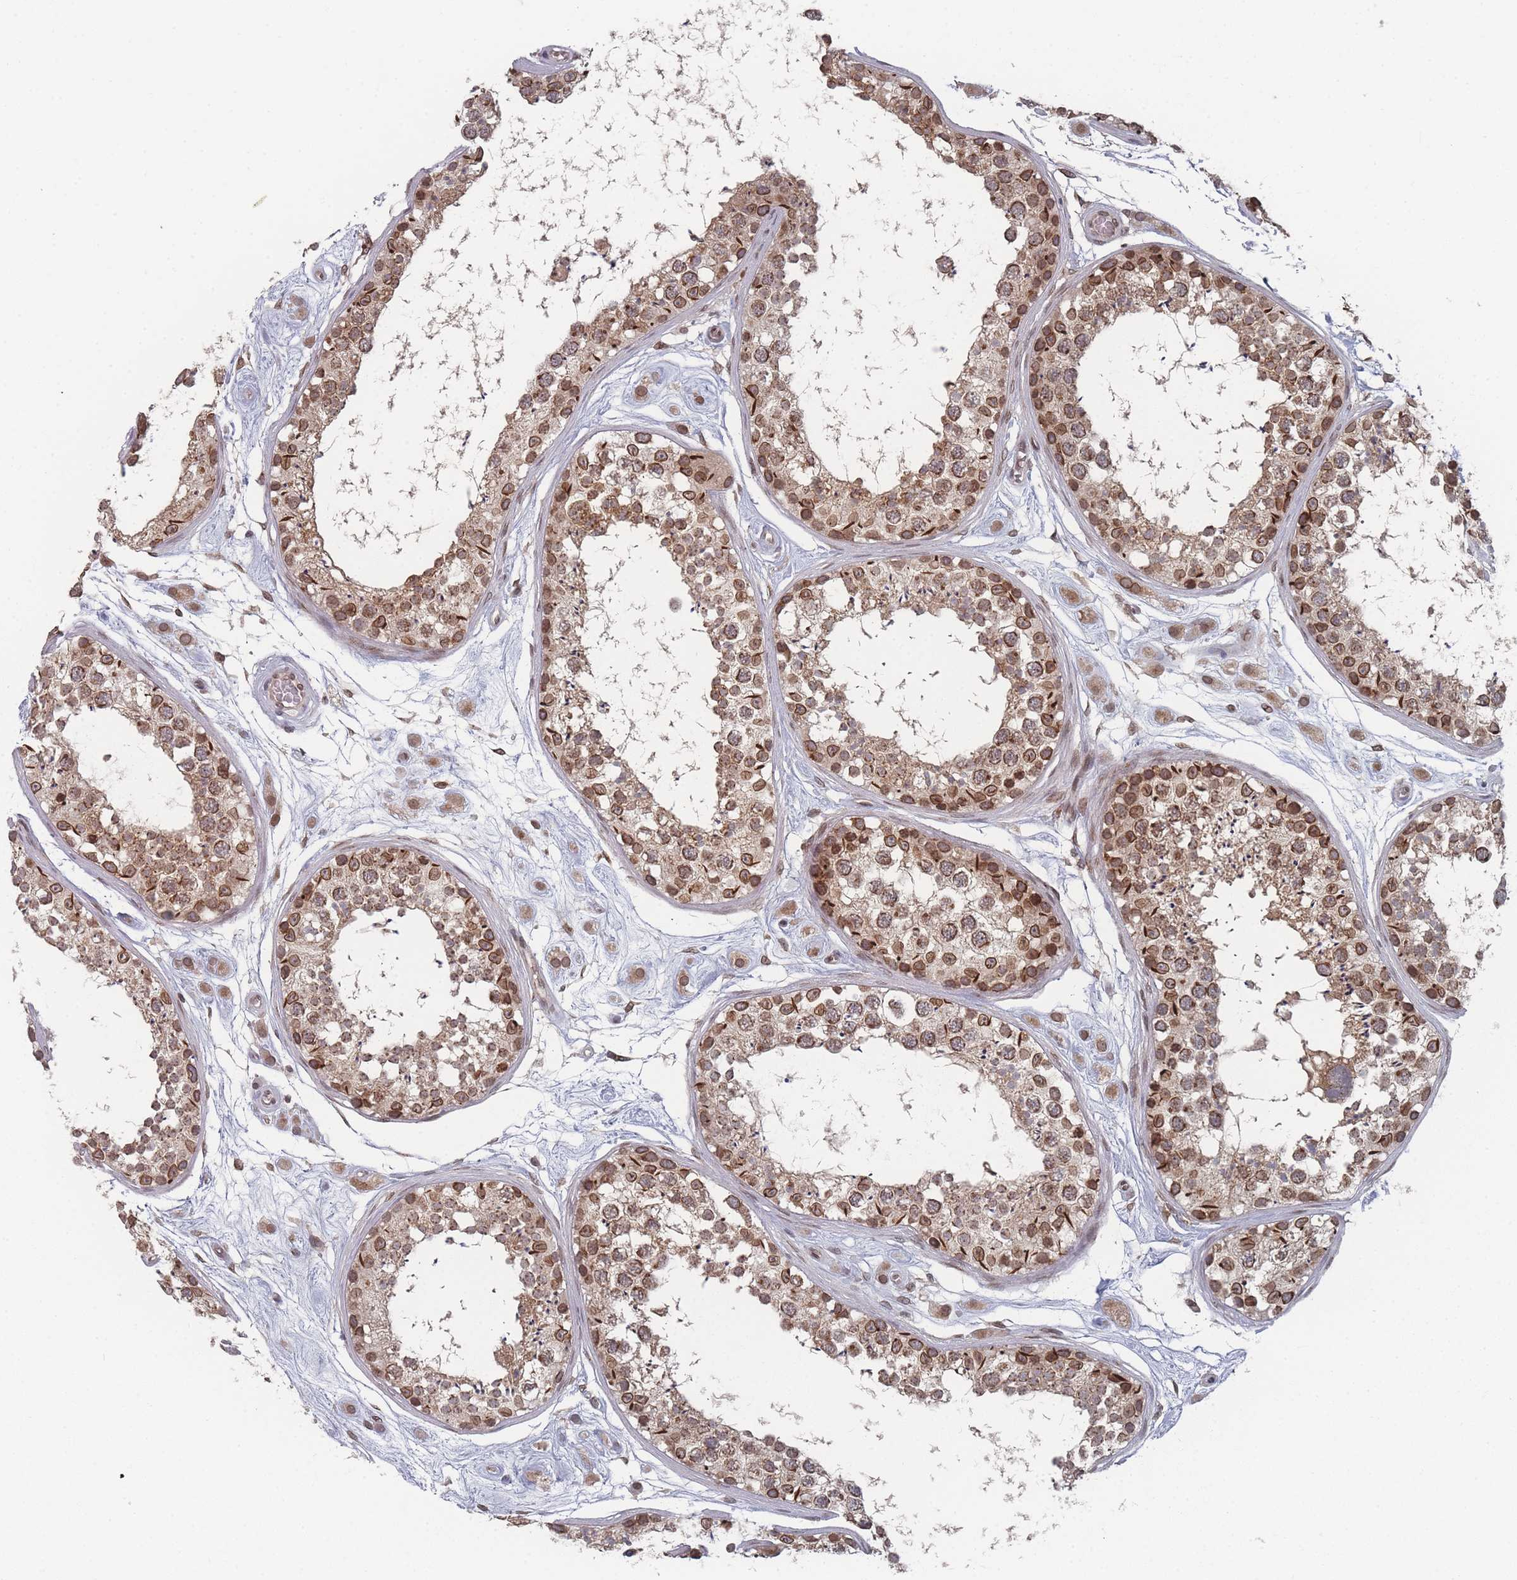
{"staining": {"intensity": "moderate", "quantity": ">75%", "location": "cytoplasmic/membranous,nuclear"}, "tissue": "testis", "cell_type": "Cells in seminiferous ducts", "image_type": "normal", "snomed": [{"axis": "morphology", "description": "Normal tissue, NOS"}, {"axis": "topography", "description": "Testis"}], "caption": "Protein expression analysis of benign testis exhibits moderate cytoplasmic/membranous,nuclear expression in about >75% of cells in seminiferous ducts. The staining is performed using DAB (3,3'-diaminobenzidine) brown chromogen to label protein expression. The nuclei are counter-stained blue using hematoxylin.", "gene": "TBC1D25", "patient": {"sex": "male", "age": 25}}